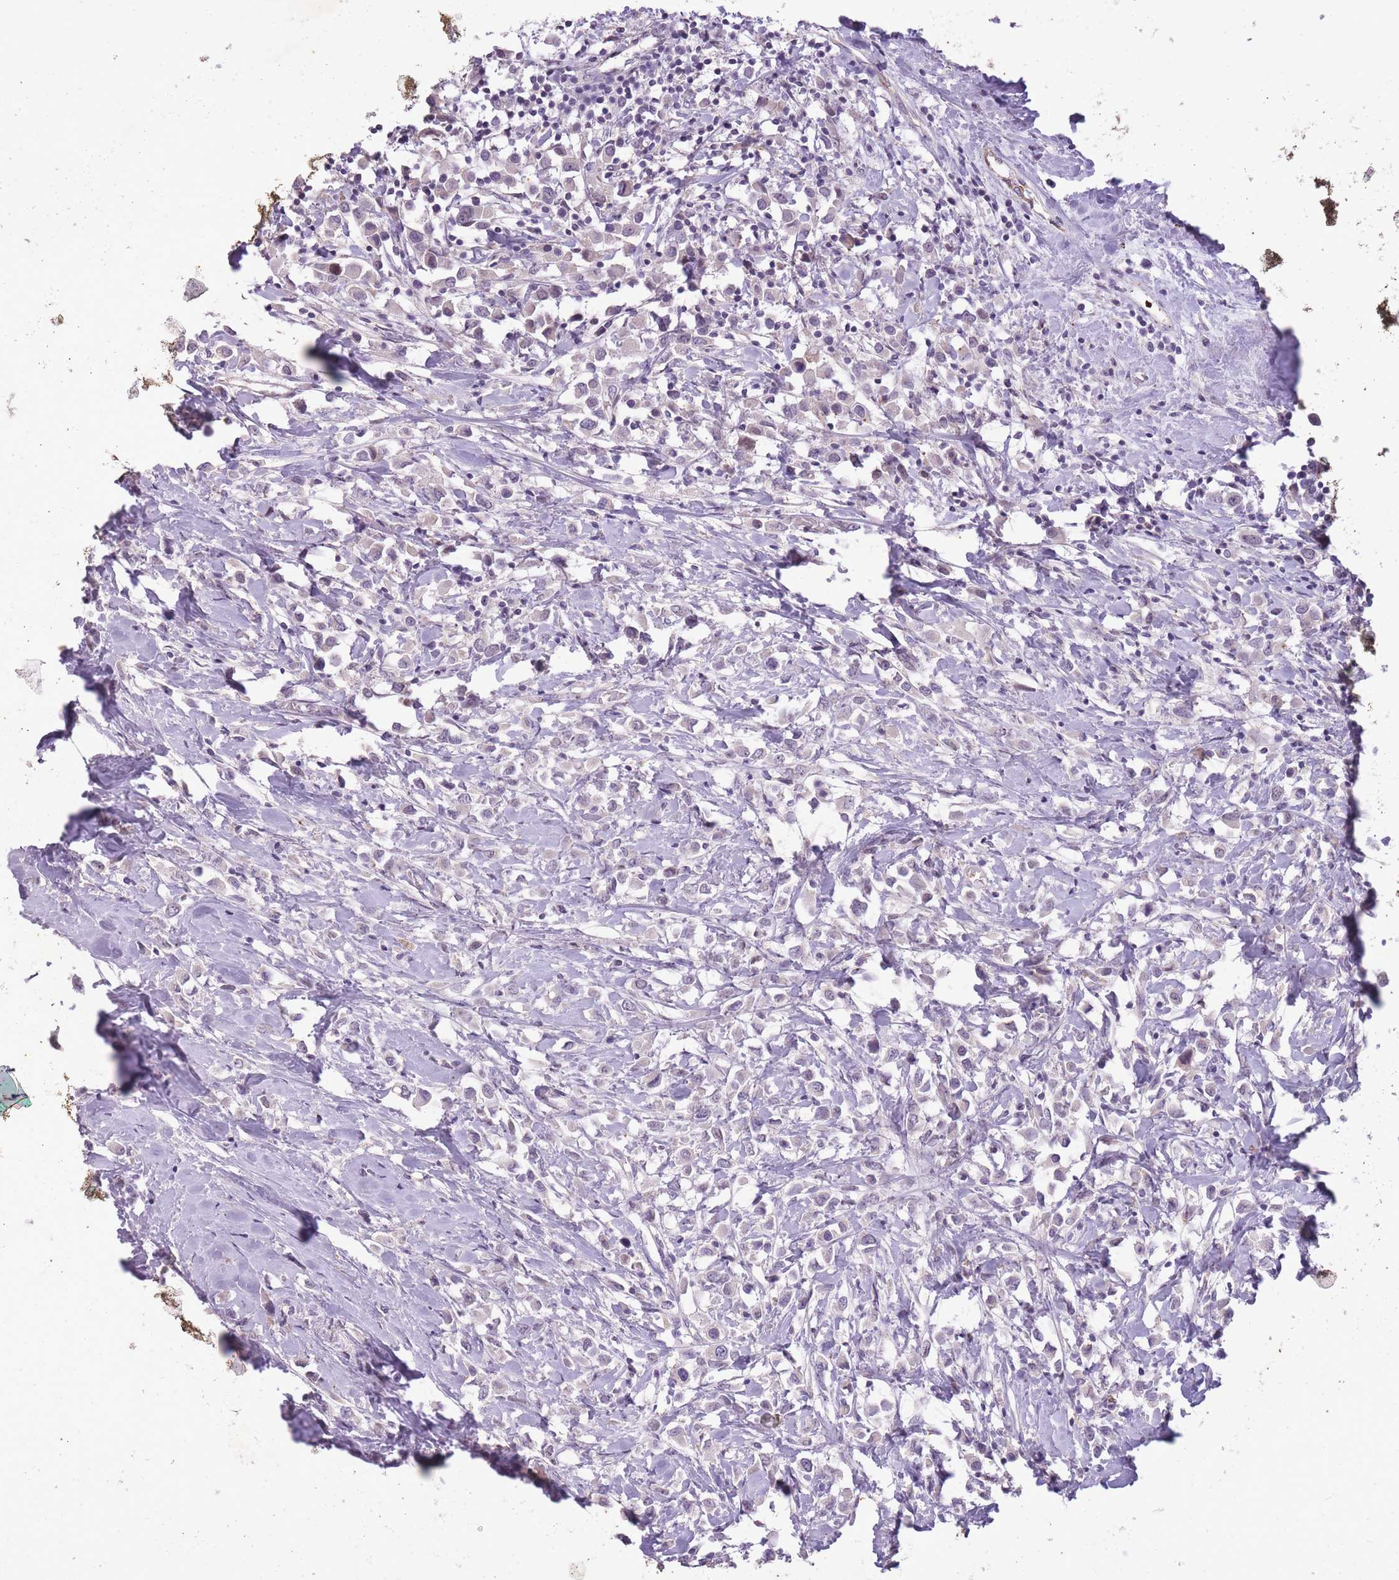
{"staining": {"intensity": "negative", "quantity": "none", "location": "none"}, "tissue": "breast cancer", "cell_type": "Tumor cells", "image_type": "cancer", "snomed": [{"axis": "morphology", "description": "Duct carcinoma"}, {"axis": "topography", "description": "Breast"}], "caption": "Breast cancer stained for a protein using immunohistochemistry (IHC) demonstrates no staining tumor cells.", "gene": "CNTNAP3", "patient": {"sex": "female", "age": 61}}